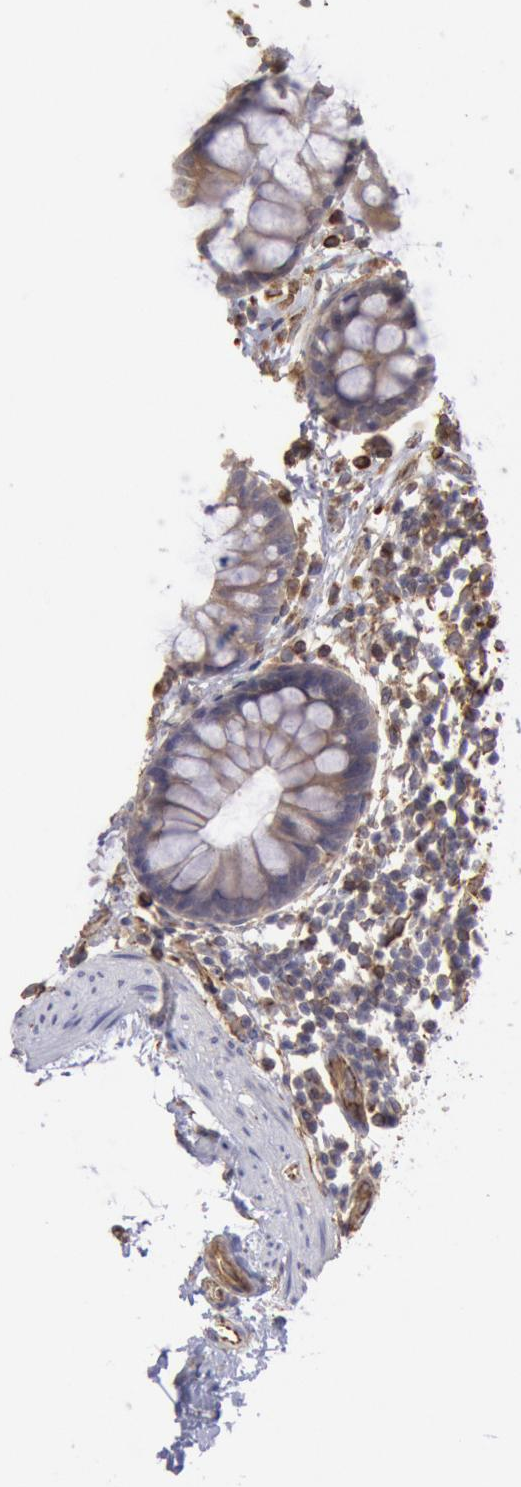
{"staining": {"intensity": "moderate", "quantity": ">75%", "location": "cytoplasmic/membranous"}, "tissue": "colon", "cell_type": "Endothelial cells", "image_type": "normal", "snomed": [{"axis": "morphology", "description": "Normal tissue, NOS"}, {"axis": "topography", "description": "Smooth muscle"}, {"axis": "topography", "description": "Colon"}], "caption": "IHC image of benign colon stained for a protein (brown), which shows medium levels of moderate cytoplasmic/membranous positivity in about >75% of endothelial cells.", "gene": "RNF139", "patient": {"sex": "male", "age": 67}}